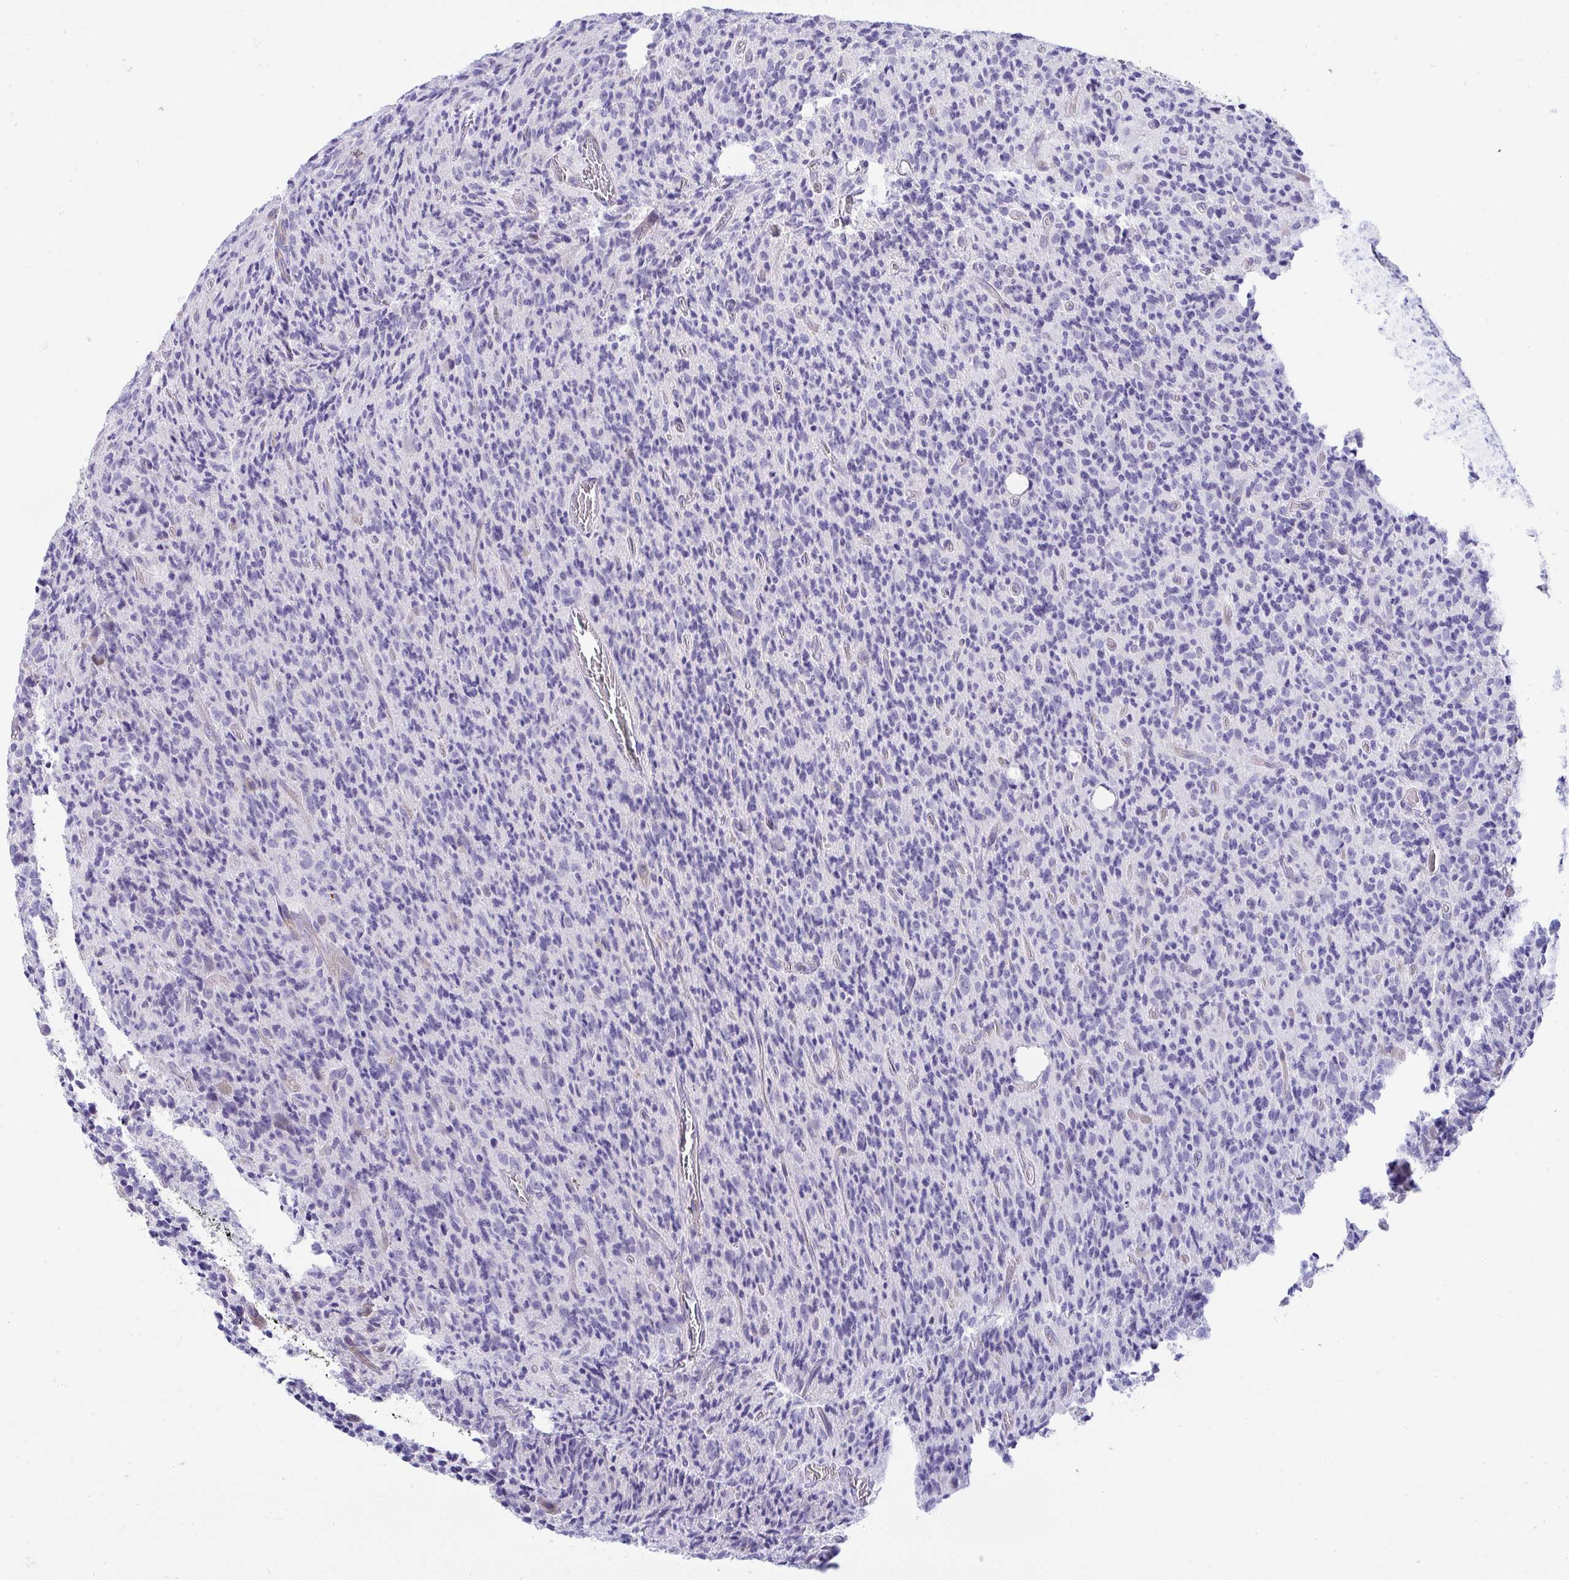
{"staining": {"intensity": "negative", "quantity": "none", "location": "none"}, "tissue": "glioma", "cell_type": "Tumor cells", "image_type": "cancer", "snomed": [{"axis": "morphology", "description": "Glioma, malignant, High grade"}, {"axis": "topography", "description": "Brain"}], "caption": "A photomicrograph of malignant glioma (high-grade) stained for a protein demonstrates no brown staining in tumor cells.", "gene": "MYL12A", "patient": {"sex": "male", "age": 76}}